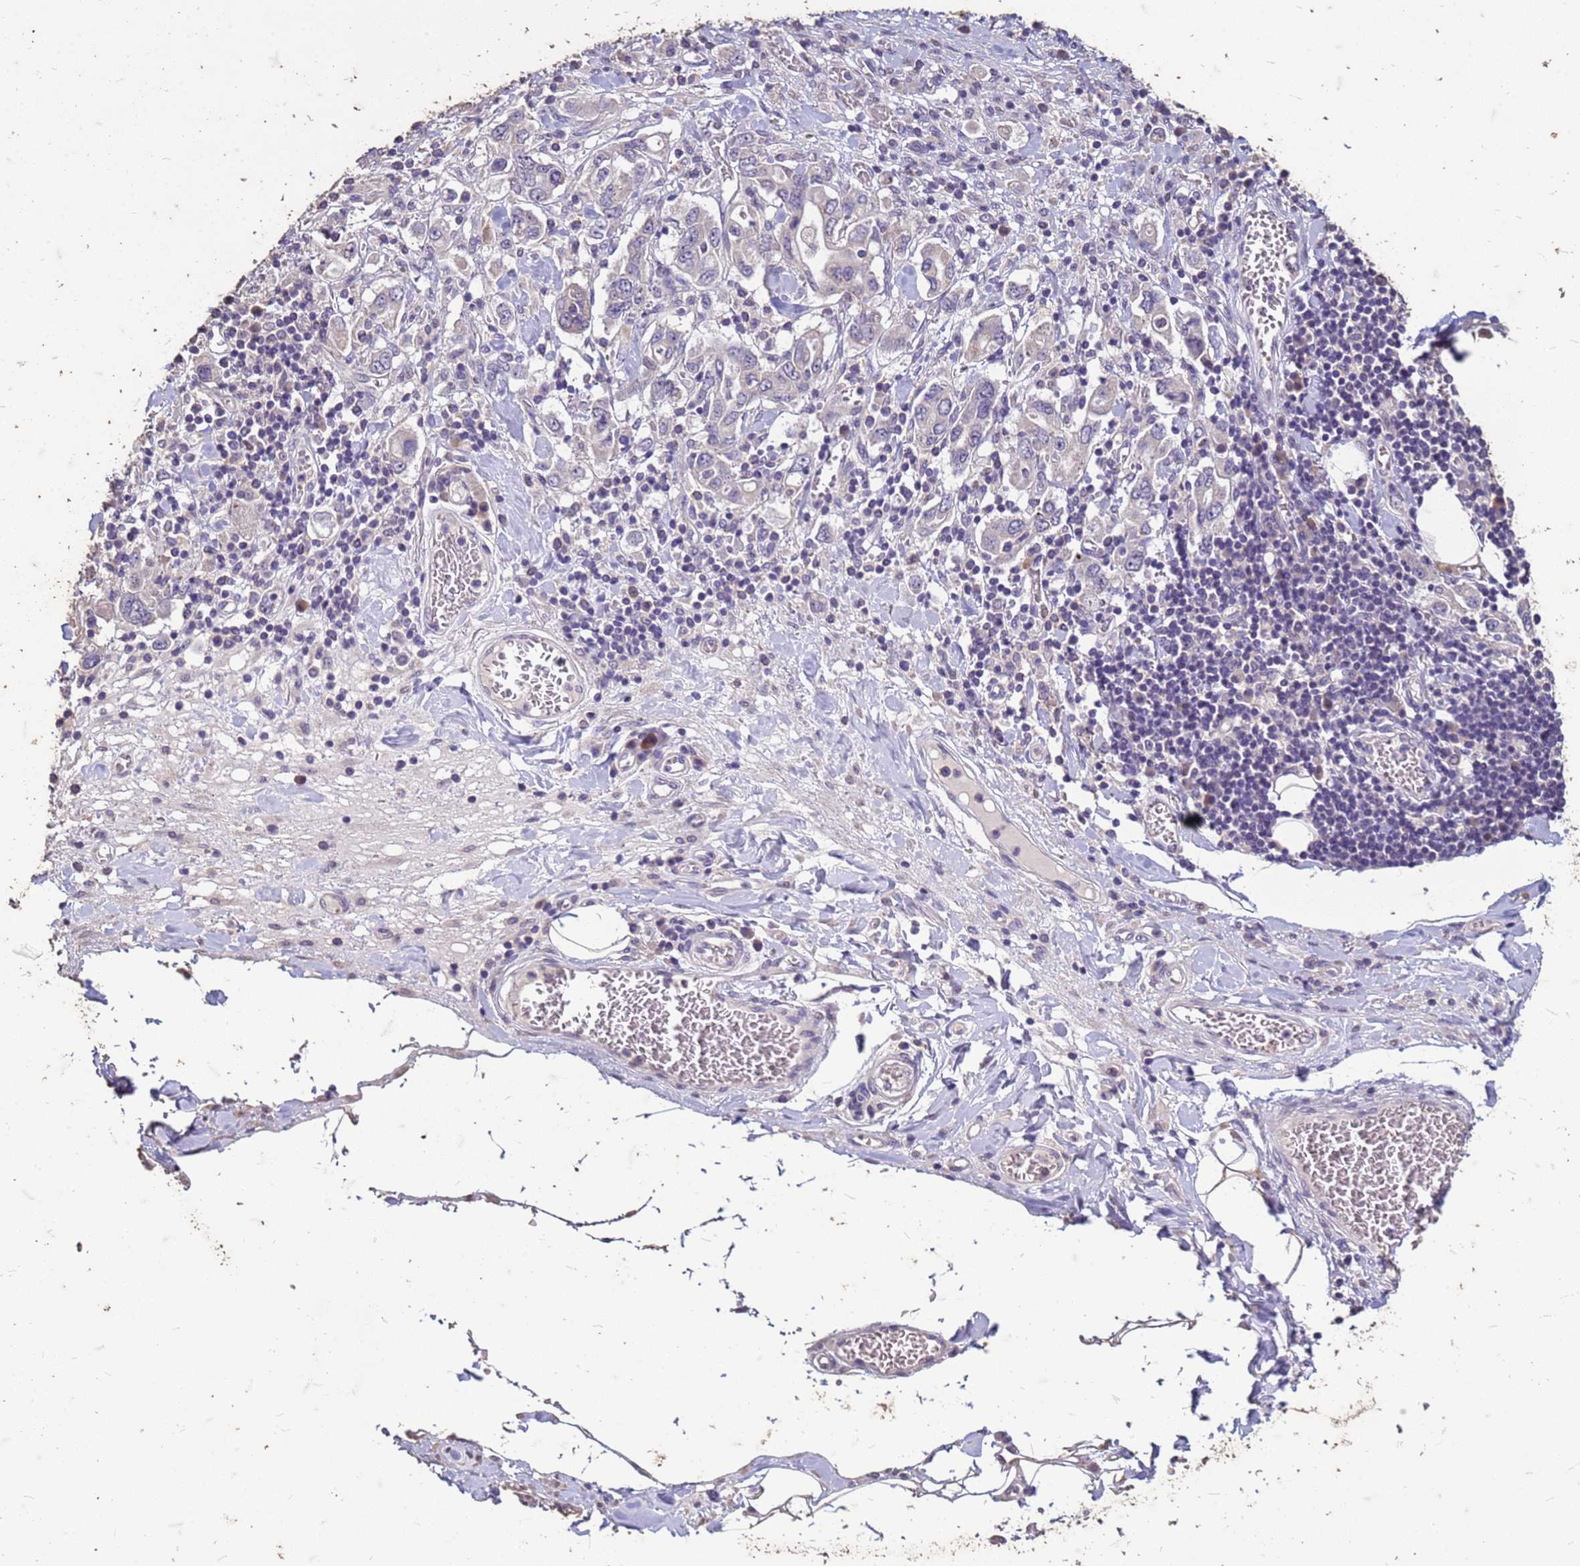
{"staining": {"intensity": "negative", "quantity": "none", "location": "none"}, "tissue": "stomach cancer", "cell_type": "Tumor cells", "image_type": "cancer", "snomed": [{"axis": "morphology", "description": "Adenocarcinoma, NOS"}, {"axis": "topography", "description": "Stomach, upper"}, {"axis": "topography", "description": "Stomach"}], "caption": "The histopathology image exhibits no staining of tumor cells in adenocarcinoma (stomach).", "gene": "FAM184B", "patient": {"sex": "male", "age": 62}}